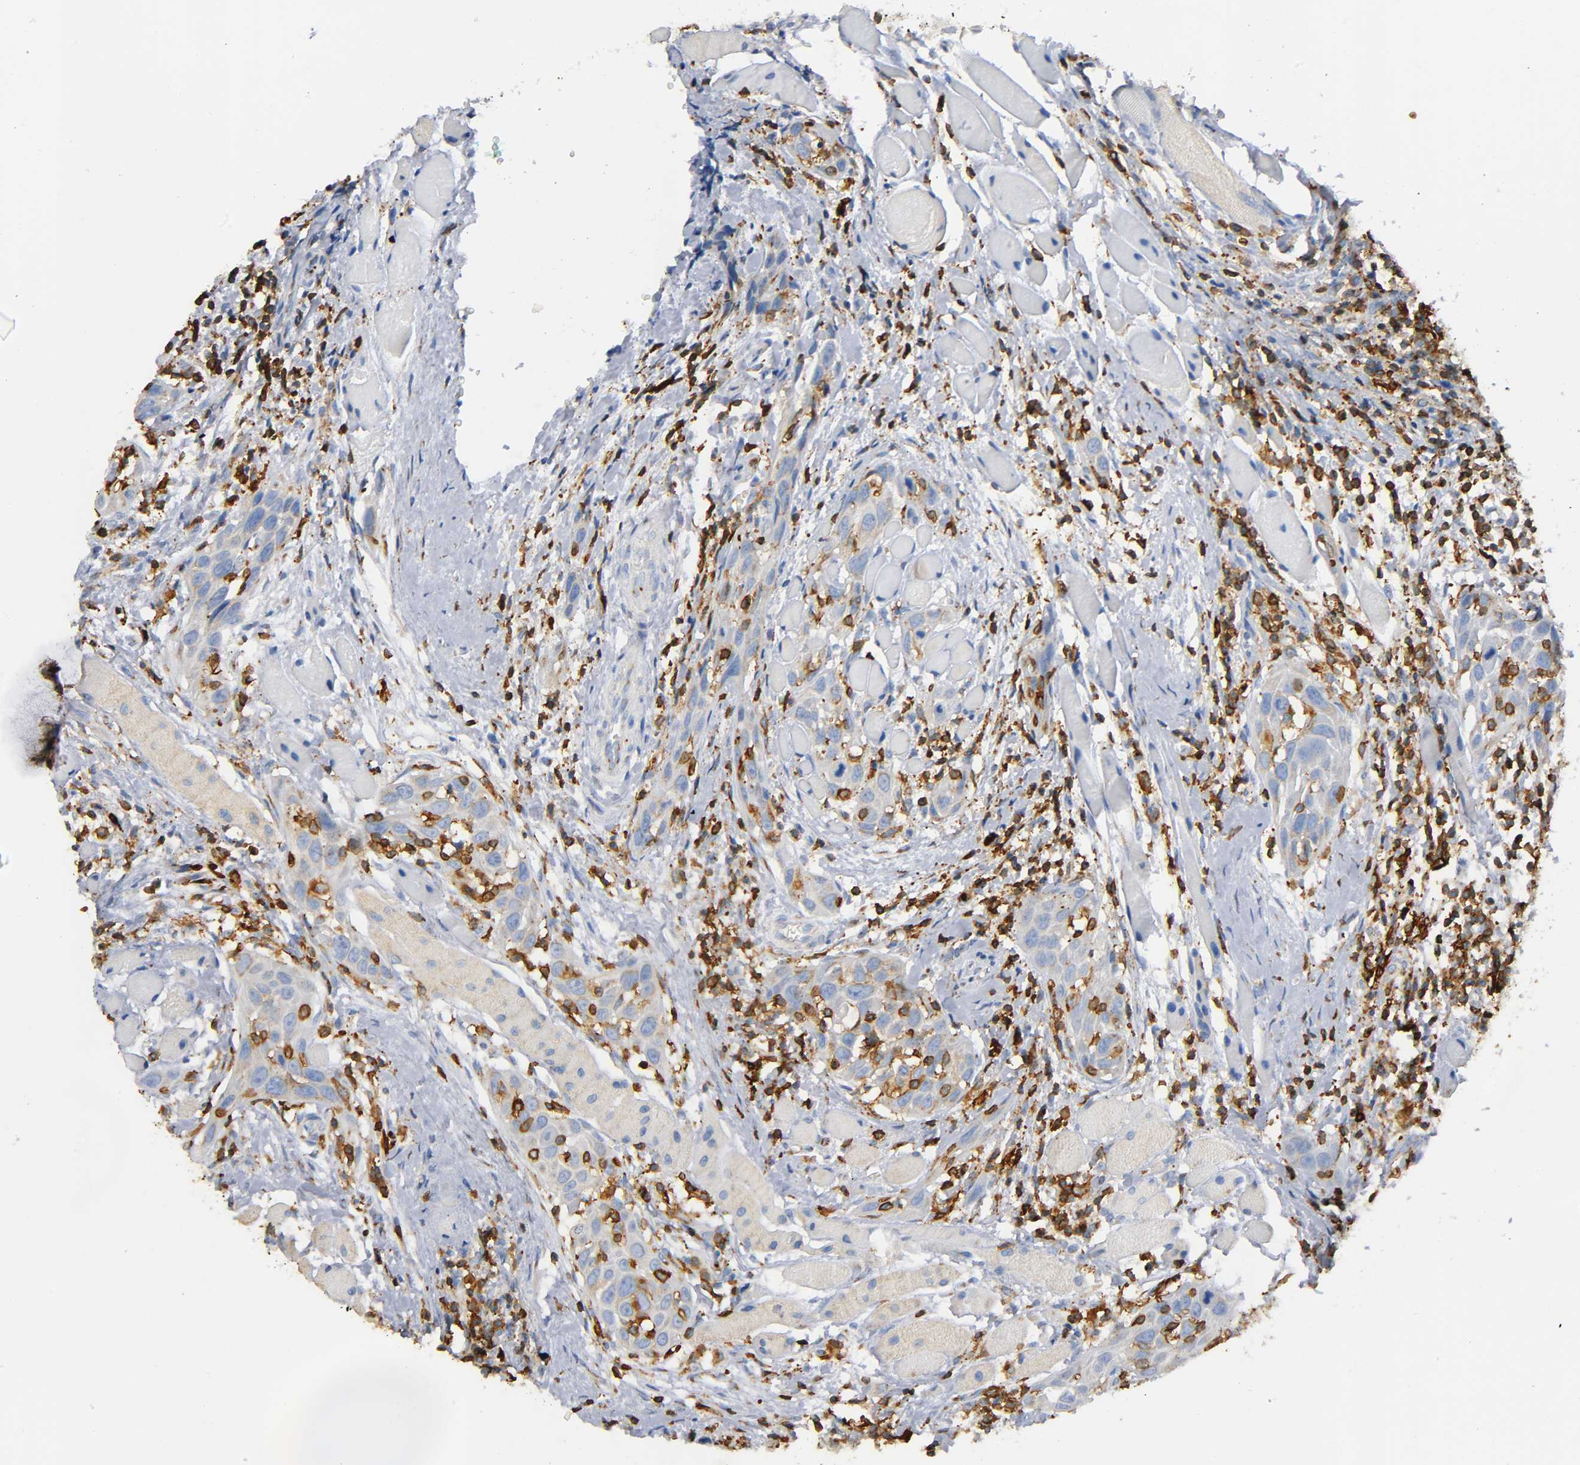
{"staining": {"intensity": "moderate", "quantity": ">75%", "location": "nuclear"}, "tissue": "head and neck cancer", "cell_type": "Tumor cells", "image_type": "cancer", "snomed": [{"axis": "morphology", "description": "Squamous cell carcinoma, NOS"}, {"axis": "topography", "description": "Oral tissue"}, {"axis": "topography", "description": "Head-Neck"}], "caption": "A histopathology image of head and neck cancer stained for a protein displays moderate nuclear brown staining in tumor cells. (DAB IHC, brown staining for protein, blue staining for nuclei).", "gene": "CAPN10", "patient": {"sex": "female", "age": 50}}